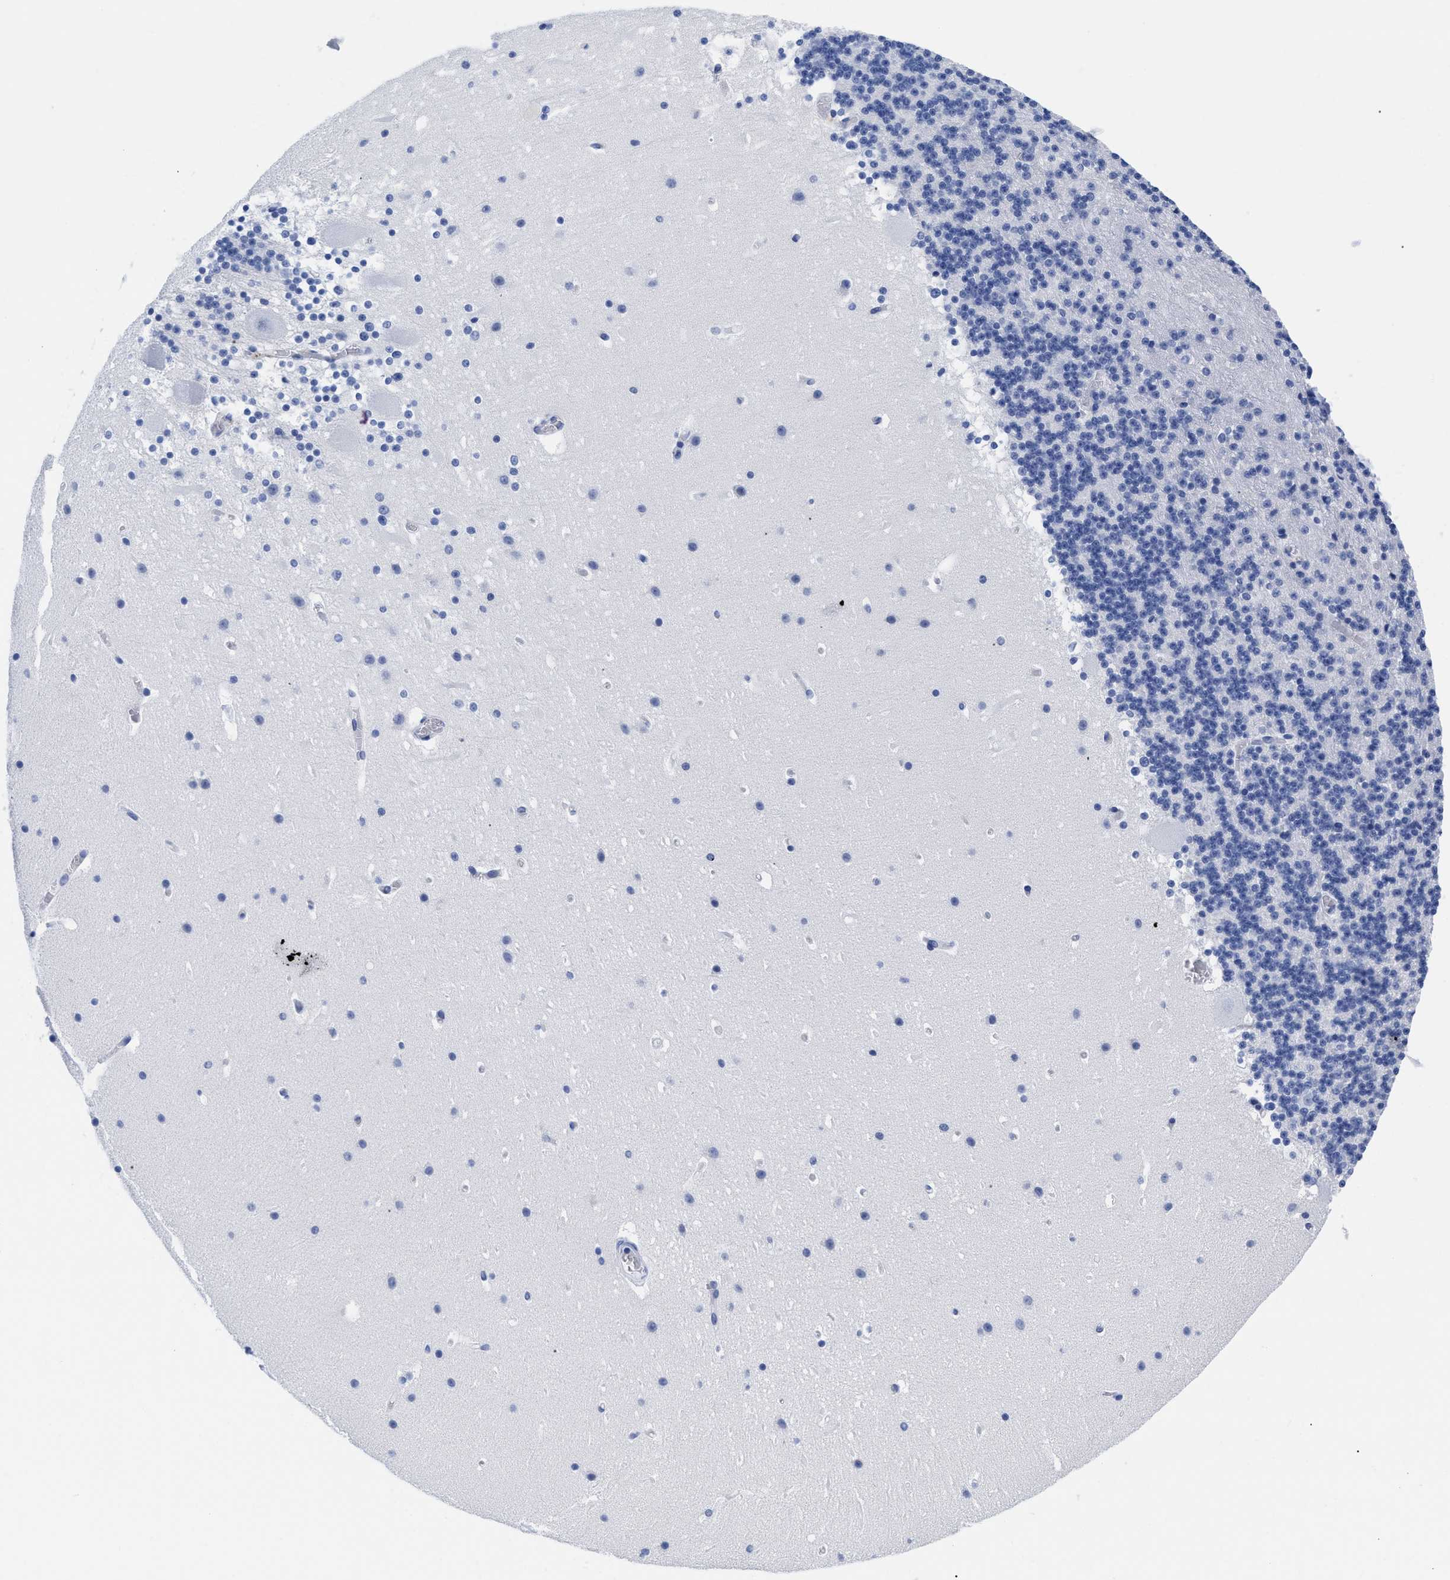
{"staining": {"intensity": "negative", "quantity": "none", "location": "none"}, "tissue": "cerebellum", "cell_type": "Cells in granular layer", "image_type": "normal", "snomed": [{"axis": "morphology", "description": "Normal tissue, NOS"}, {"axis": "topography", "description": "Cerebellum"}], "caption": "High power microscopy photomicrograph of an IHC histopathology image of benign cerebellum, revealing no significant staining in cells in granular layer. Nuclei are stained in blue.", "gene": "TREML1", "patient": {"sex": "male", "age": 45}}